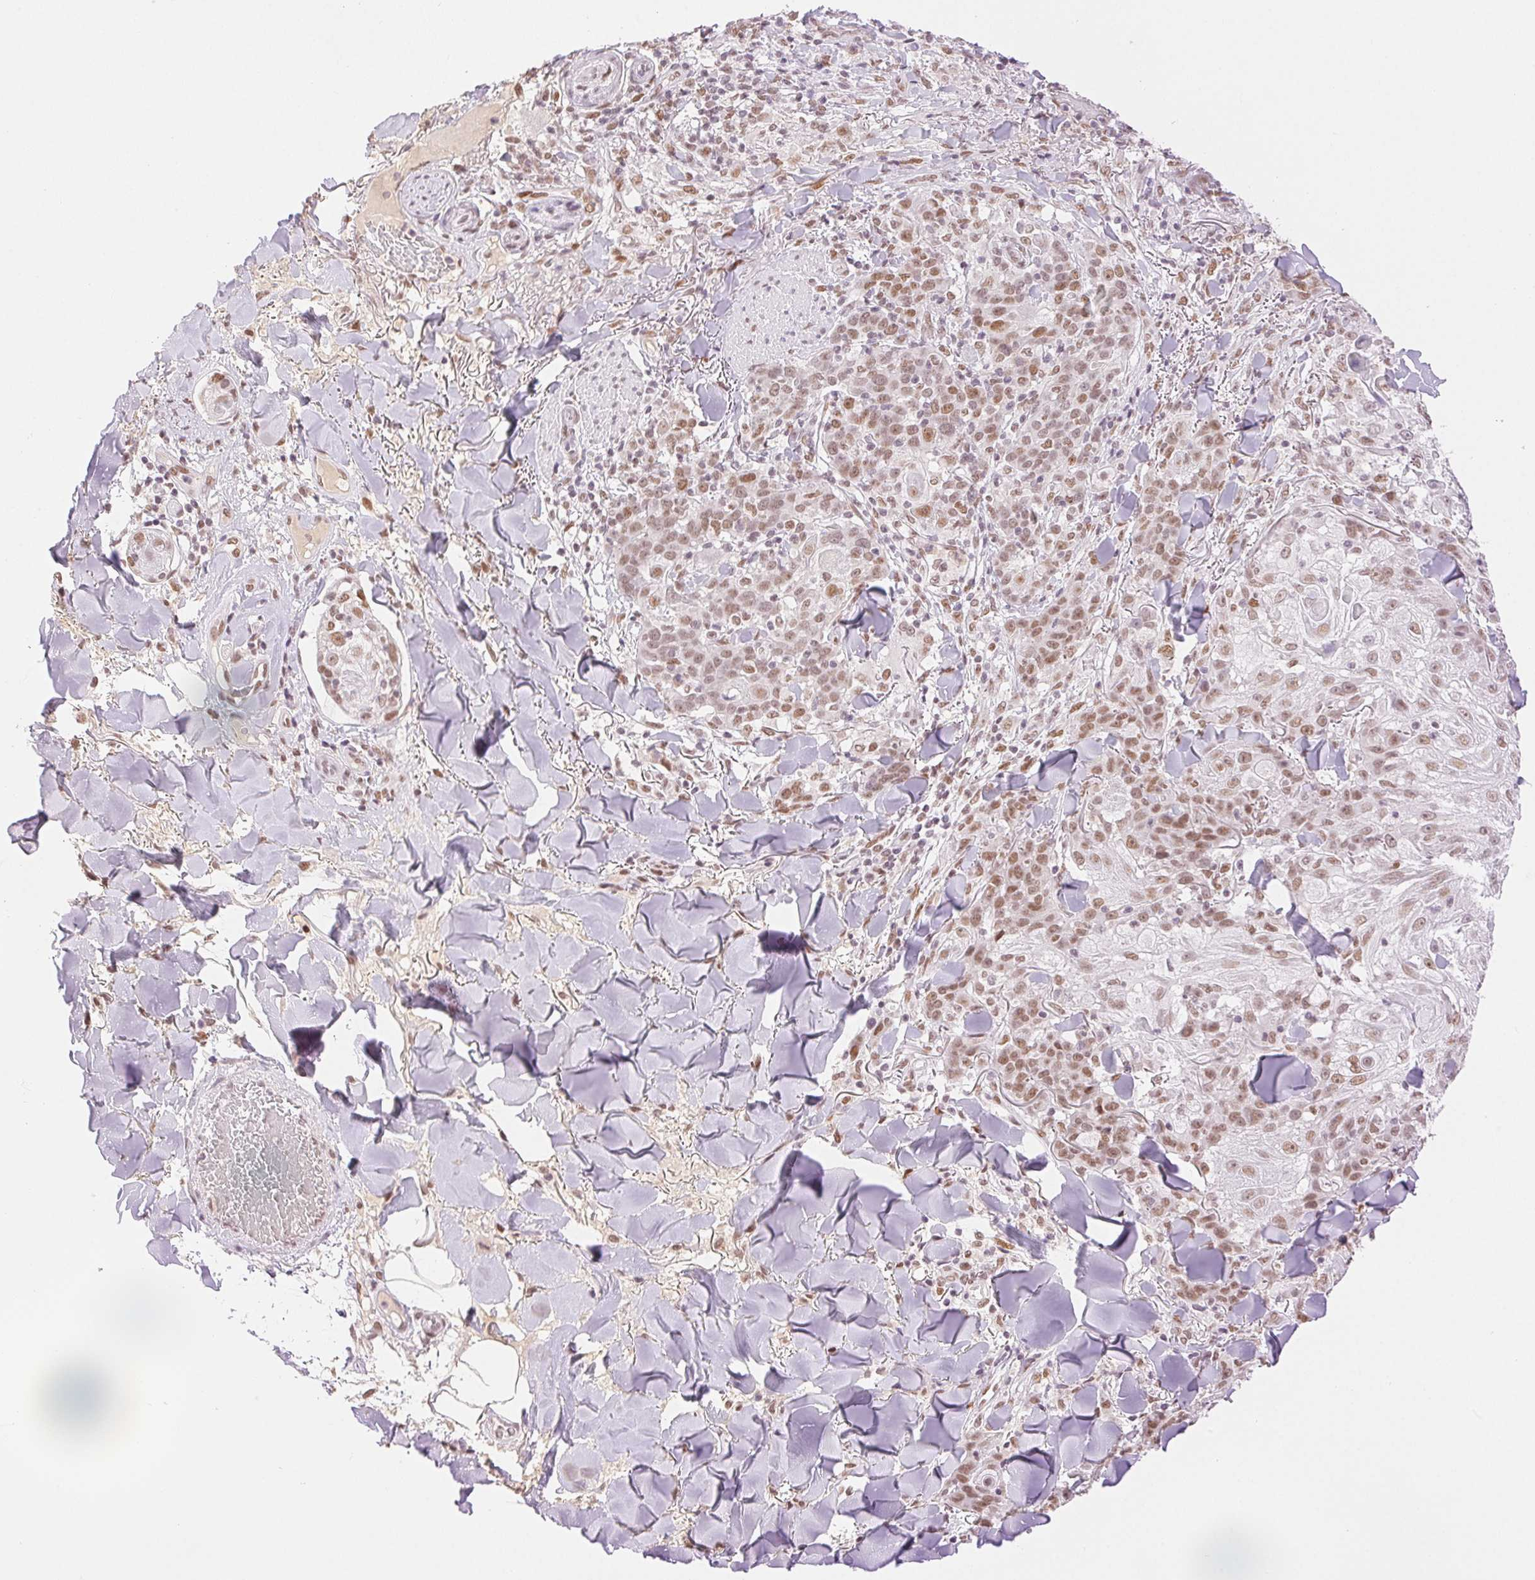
{"staining": {"intensity": "moderate", "quantity": ">75%", "location": "nuclear"}, "tissue": "skin cancer", "cell_type": "Tumor cells", "image_type": "cancer", "snomed": [{"axis": "morphology", "description": "Normal tissue, NOS"}, {"axis": "morphology", "description": "Squamous cell carcinoma, NOS"}, {"axis": "topography", "description": "Skin"}], "caption": "DAB (3,3'-diaminobenzidine) immunohistochemical staining of squamous cell carcinoma (skin) demonstrates moderate nuclear protein staining in approximately >75% of tumor cells.", "gene": "H2AZ2", "patient": {"sex": "female", "age": 83}}